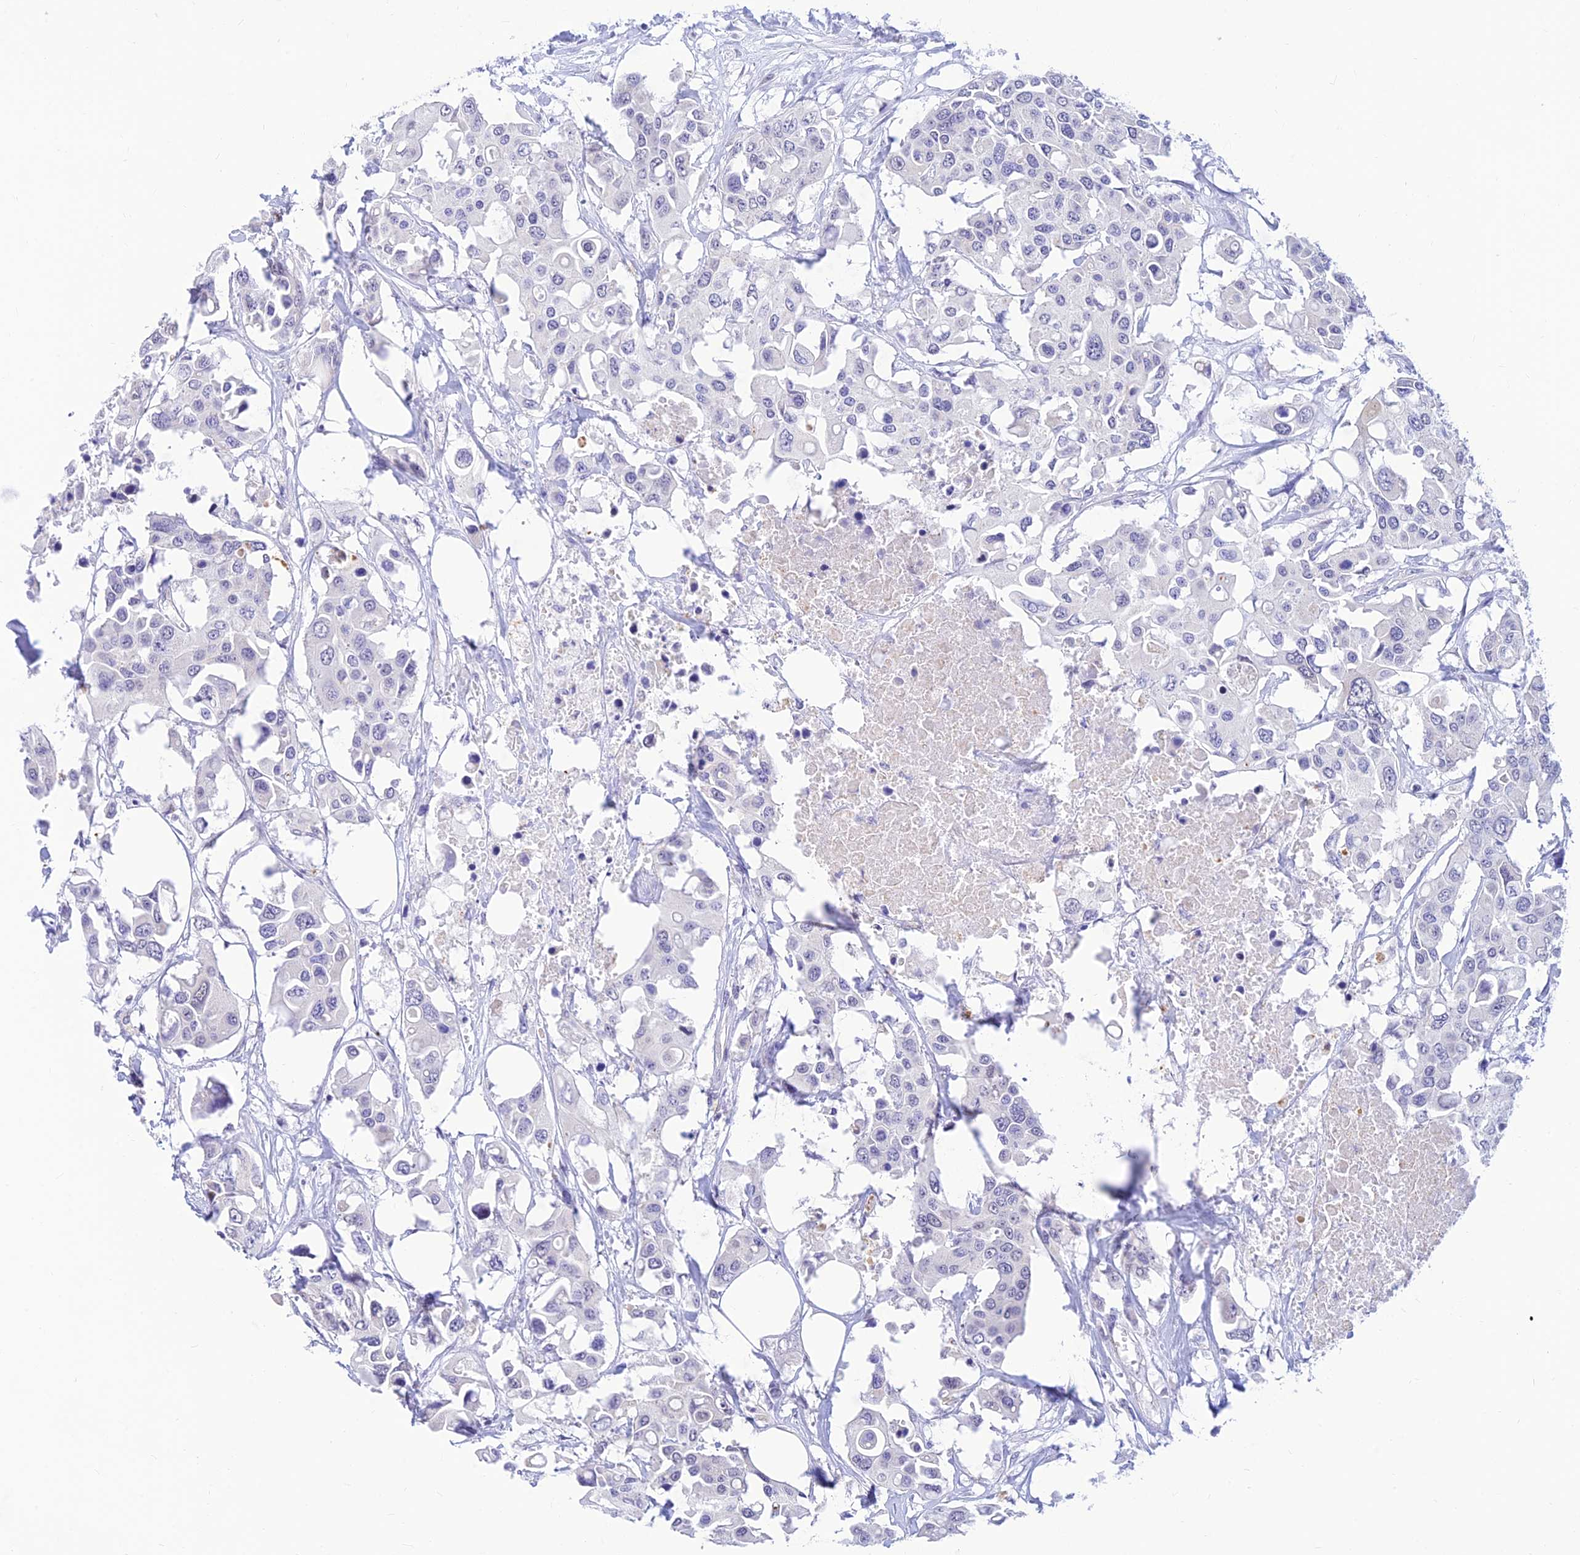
{"staining": {"intensity": "negative", "quantity": "none", "location": "none"}, "tissue": "colorectal cancer", "cell_type": "Tumor cells", "image_type": "cancer", "snomed": [{"axis": "morphology", "description": "Adenocarcinoma, NOS"}, {"axis": "topography", "description": "Colon"}], "caption": "Human adenocarcinoma (colorectal) stained for a protein using immunohistochemistry exhibits no staining in tumor cells.", "gene": "INKA1", "patient": {"sex": "male", "age": 77}}